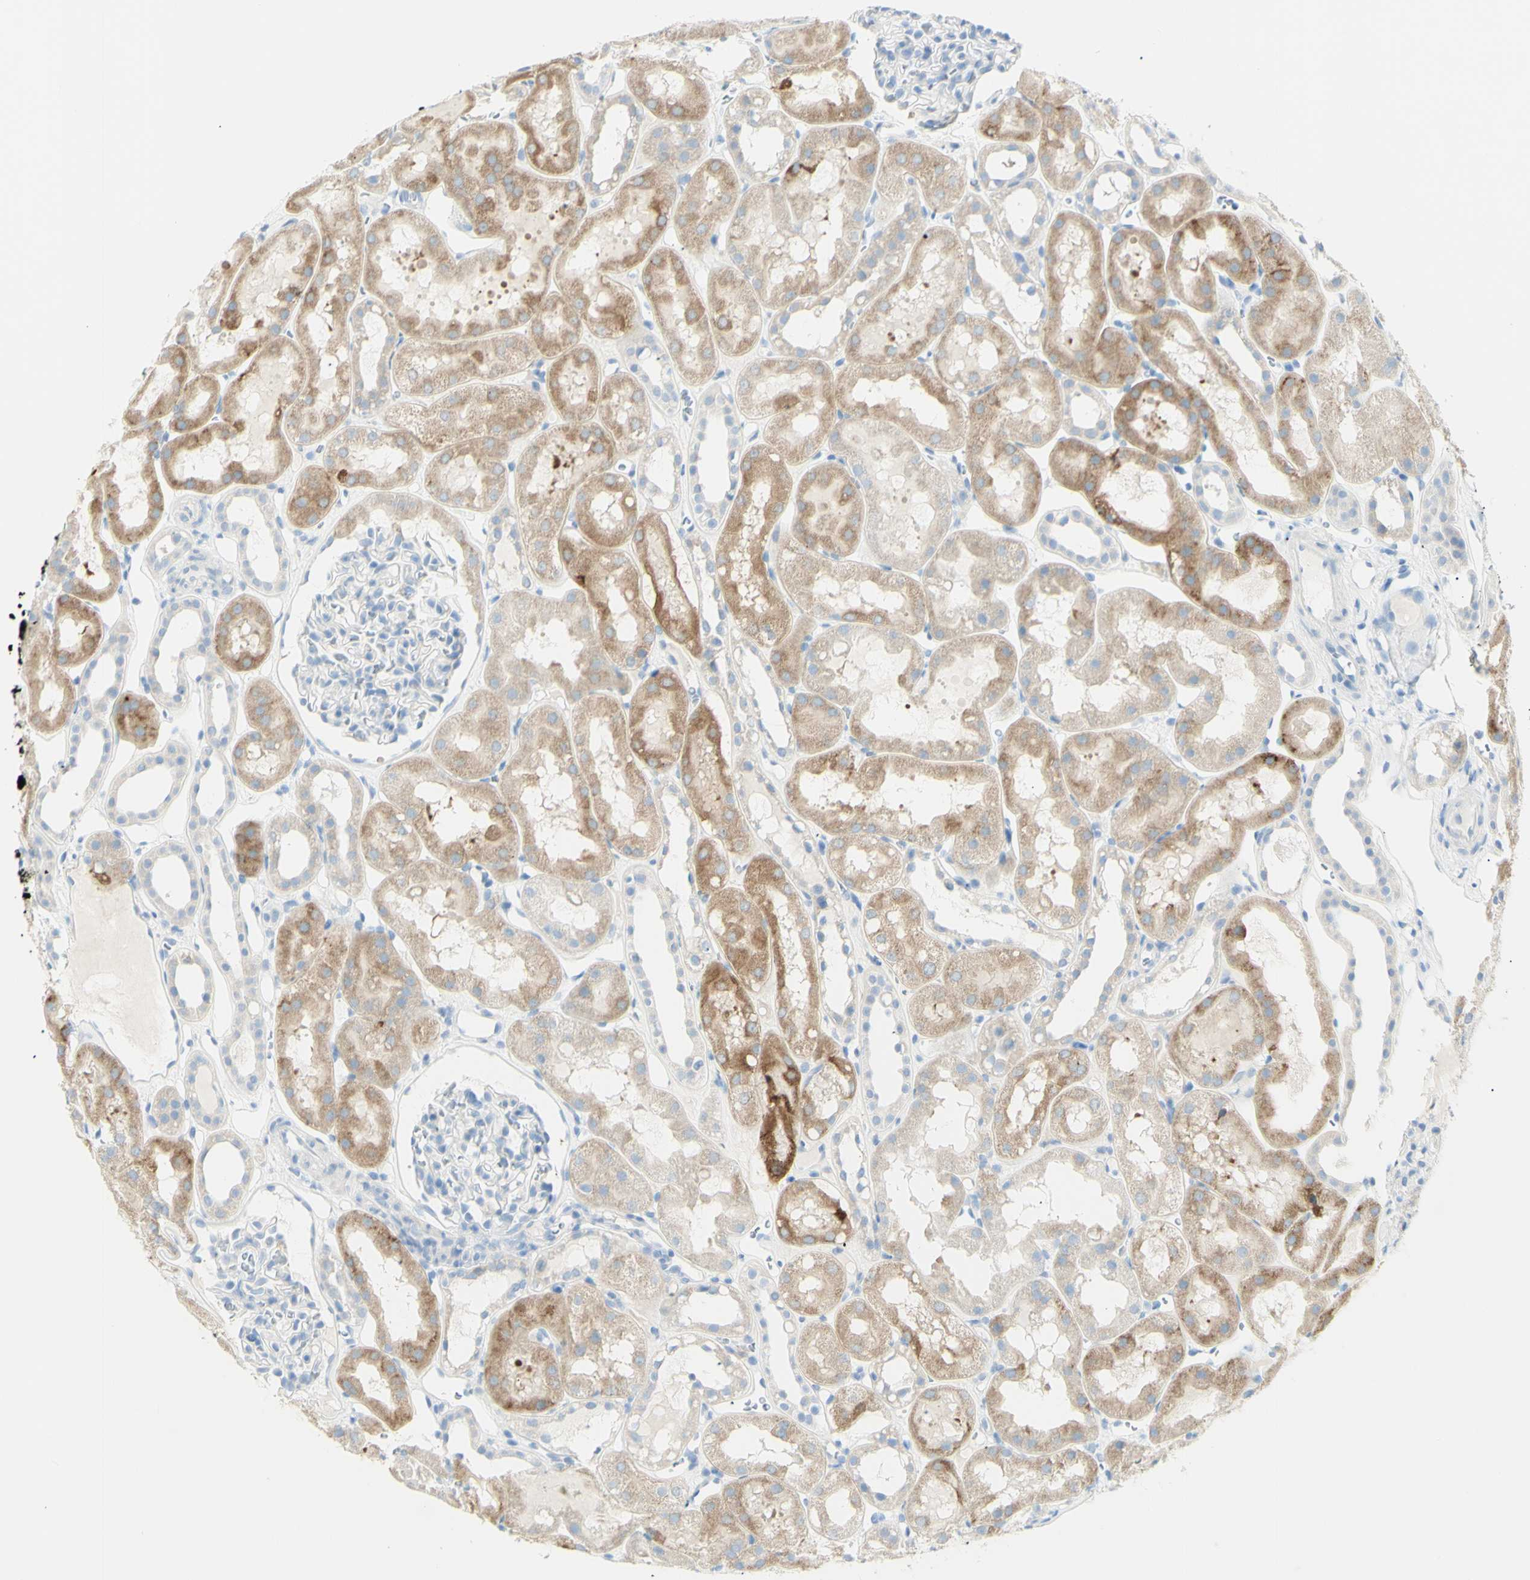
{"staining": {"intensity": "negative", "quantity": "none", "location": "none"}, "tissue": "kidney", "cell_type": "Cells in glomeruli", "image_type": "normal", "snomed": [{"axis": "morphology", "description": "Normal tissue, NOS"}, {"axis": "topography", "description": "Kidney"}, {"axis": "topography", "description": "Urinary bladder"}], "caption": "DAB immunohistochemical staining of benign kidney shows no significant positivity in cells in glomeruli.", "gene": "LETM1", "patient": {"sex": "male", "age": 16}}